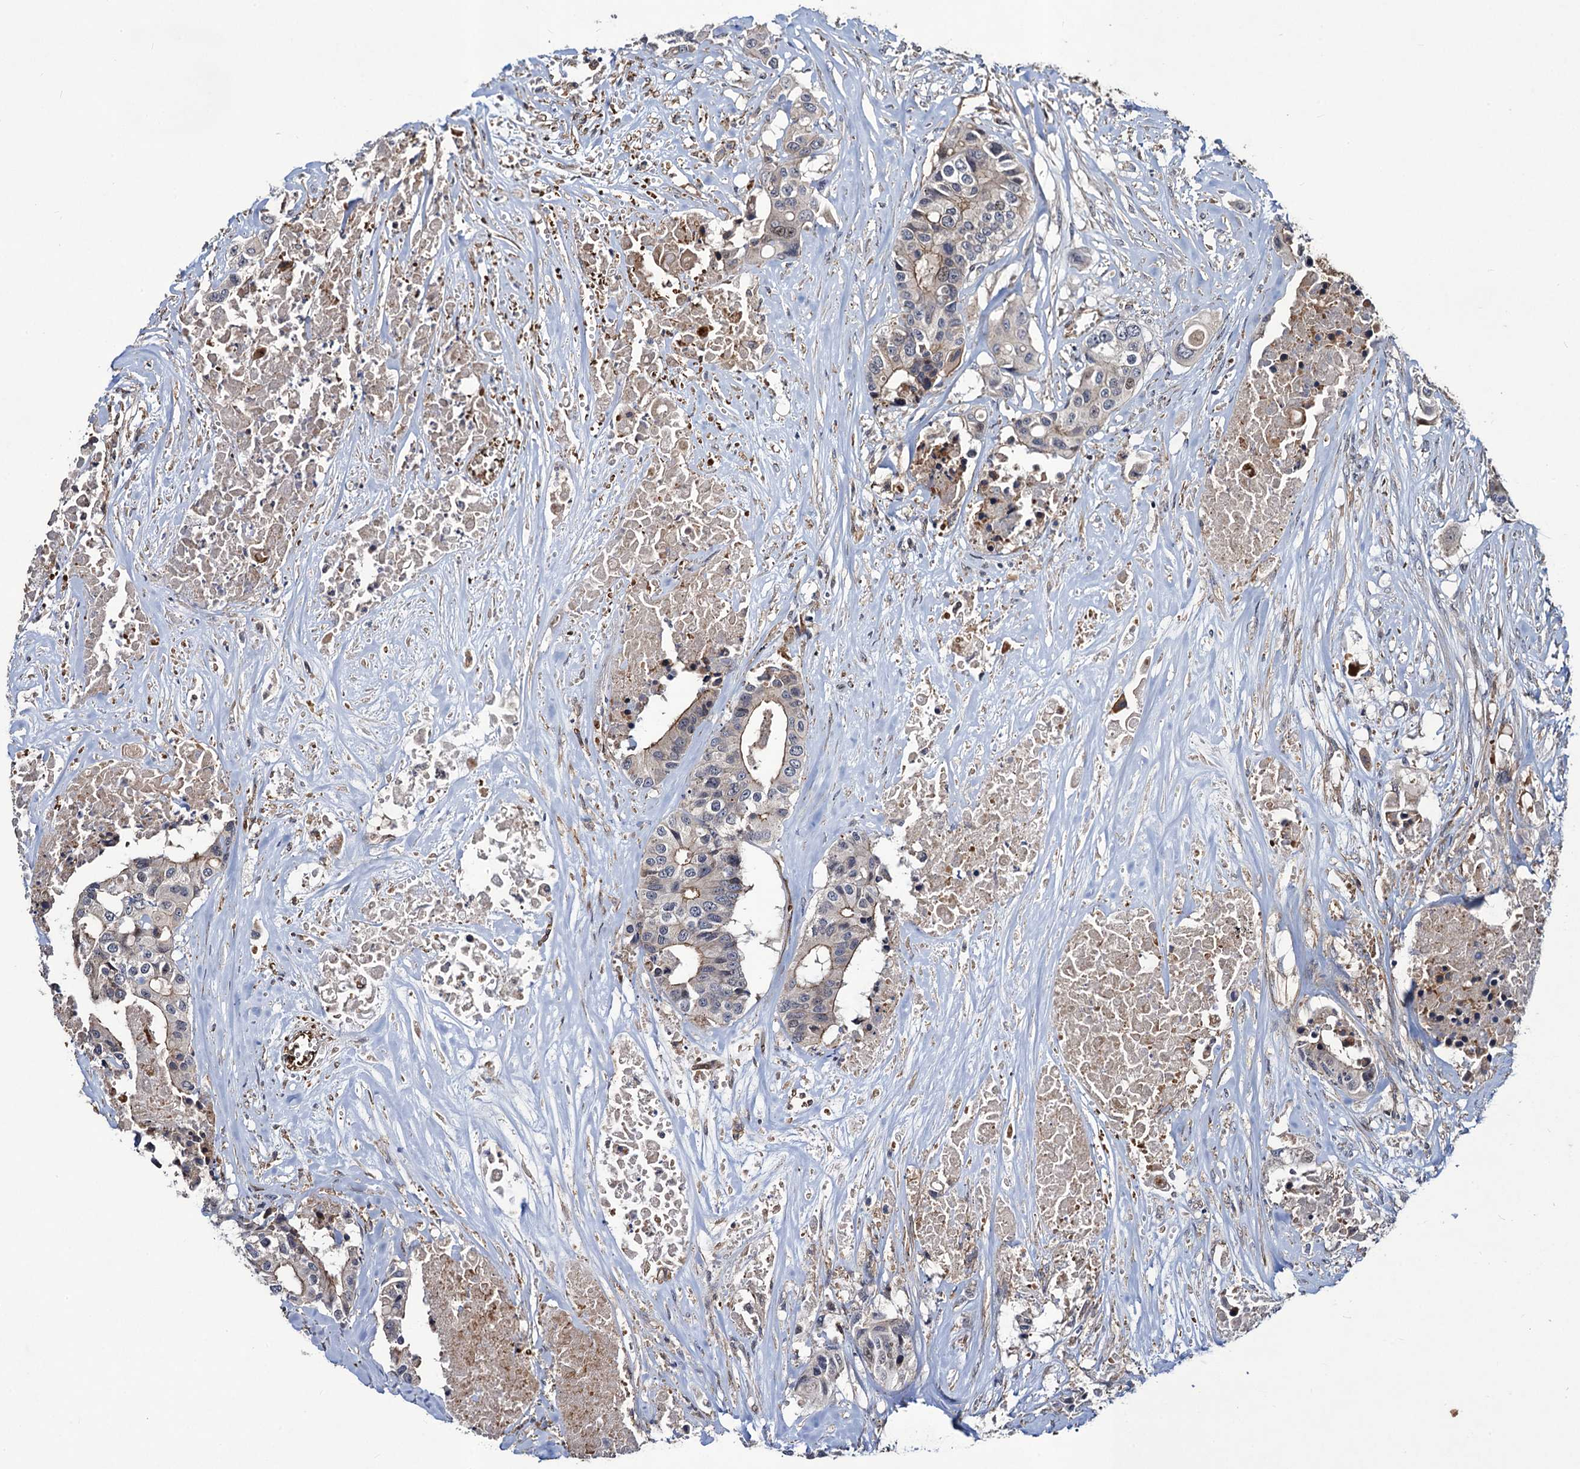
{"staining": {"intensity": "moderate", "quantity": "<25%", "location": "cytoplasmic/membranous"}, "tissue": "colorectal cancer", "cell_type": "Tumor cells", "image_type": "cancer", "snomed": [{"axis": "morphology", "description": "Adenocarcinoma, NOS"}, {"axis": "topography", "description": "Colon"}], "caption": "The micrograph reveals staining of colorectal cancer, revealing moderate cytoplasmic/membranous protein staining (brown color) within tumor cells.", "gene": "KXD1", "patient": {"sex": "male", "age": 77}}